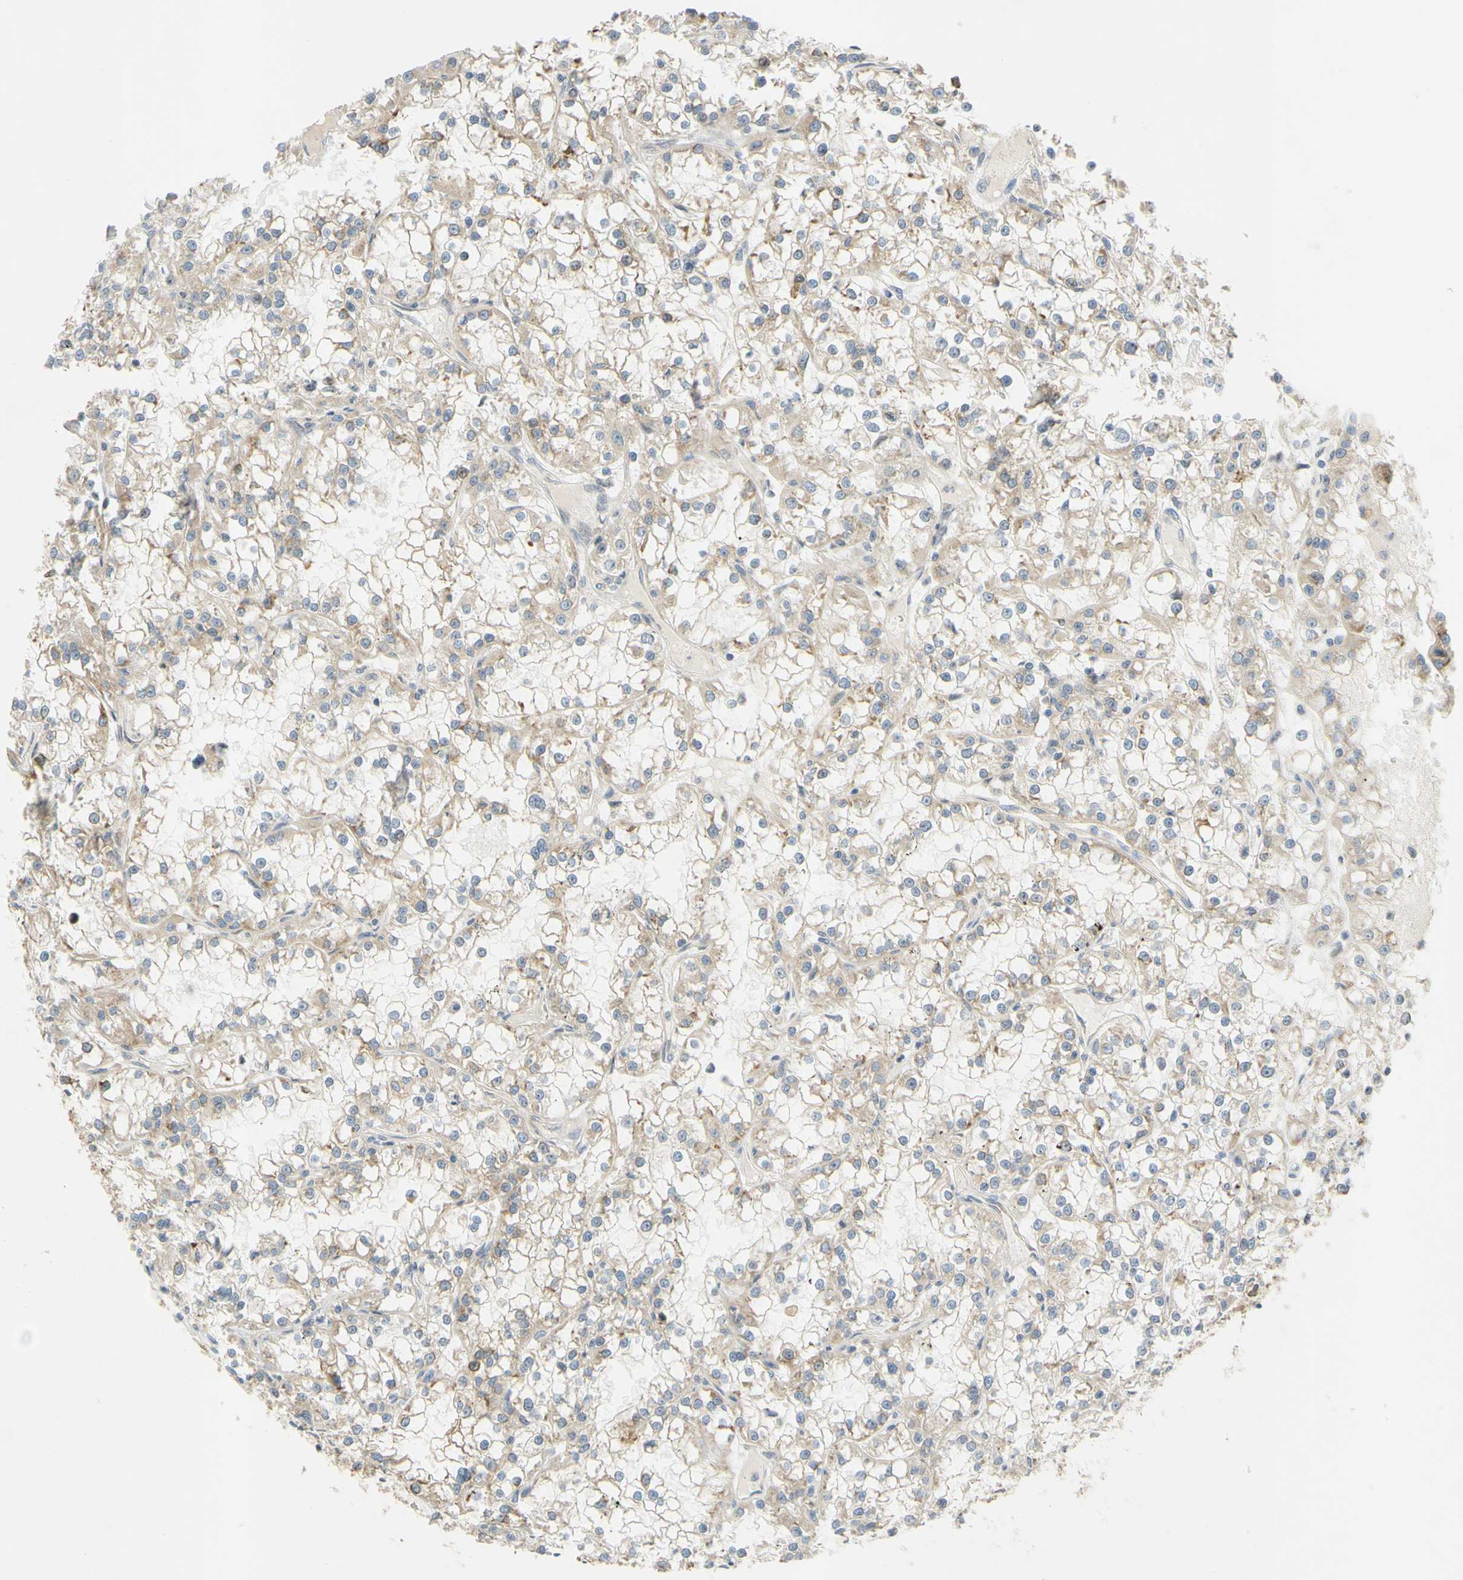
{"staining": {"intensity": "weak", "quantity": ">75%", "location": "cytoplasmic/membranous"}, "tissue": "renal cancer", "cell_type": "Tumor cells", "image_type": "cancer", "snomed": [{"axis": "morphology", "description": "Adenocarcinoma, NOS"}, {"axis": "topography", "description": "Kidney"}], "caption": "Renal cancer (adenocarcinoma) stained for a protein demonstrates weak cytoplasmic/membranous positivity in tumor cells.", "gene": "CCNB2", "patient": {"sex": "female", "age": 52}}